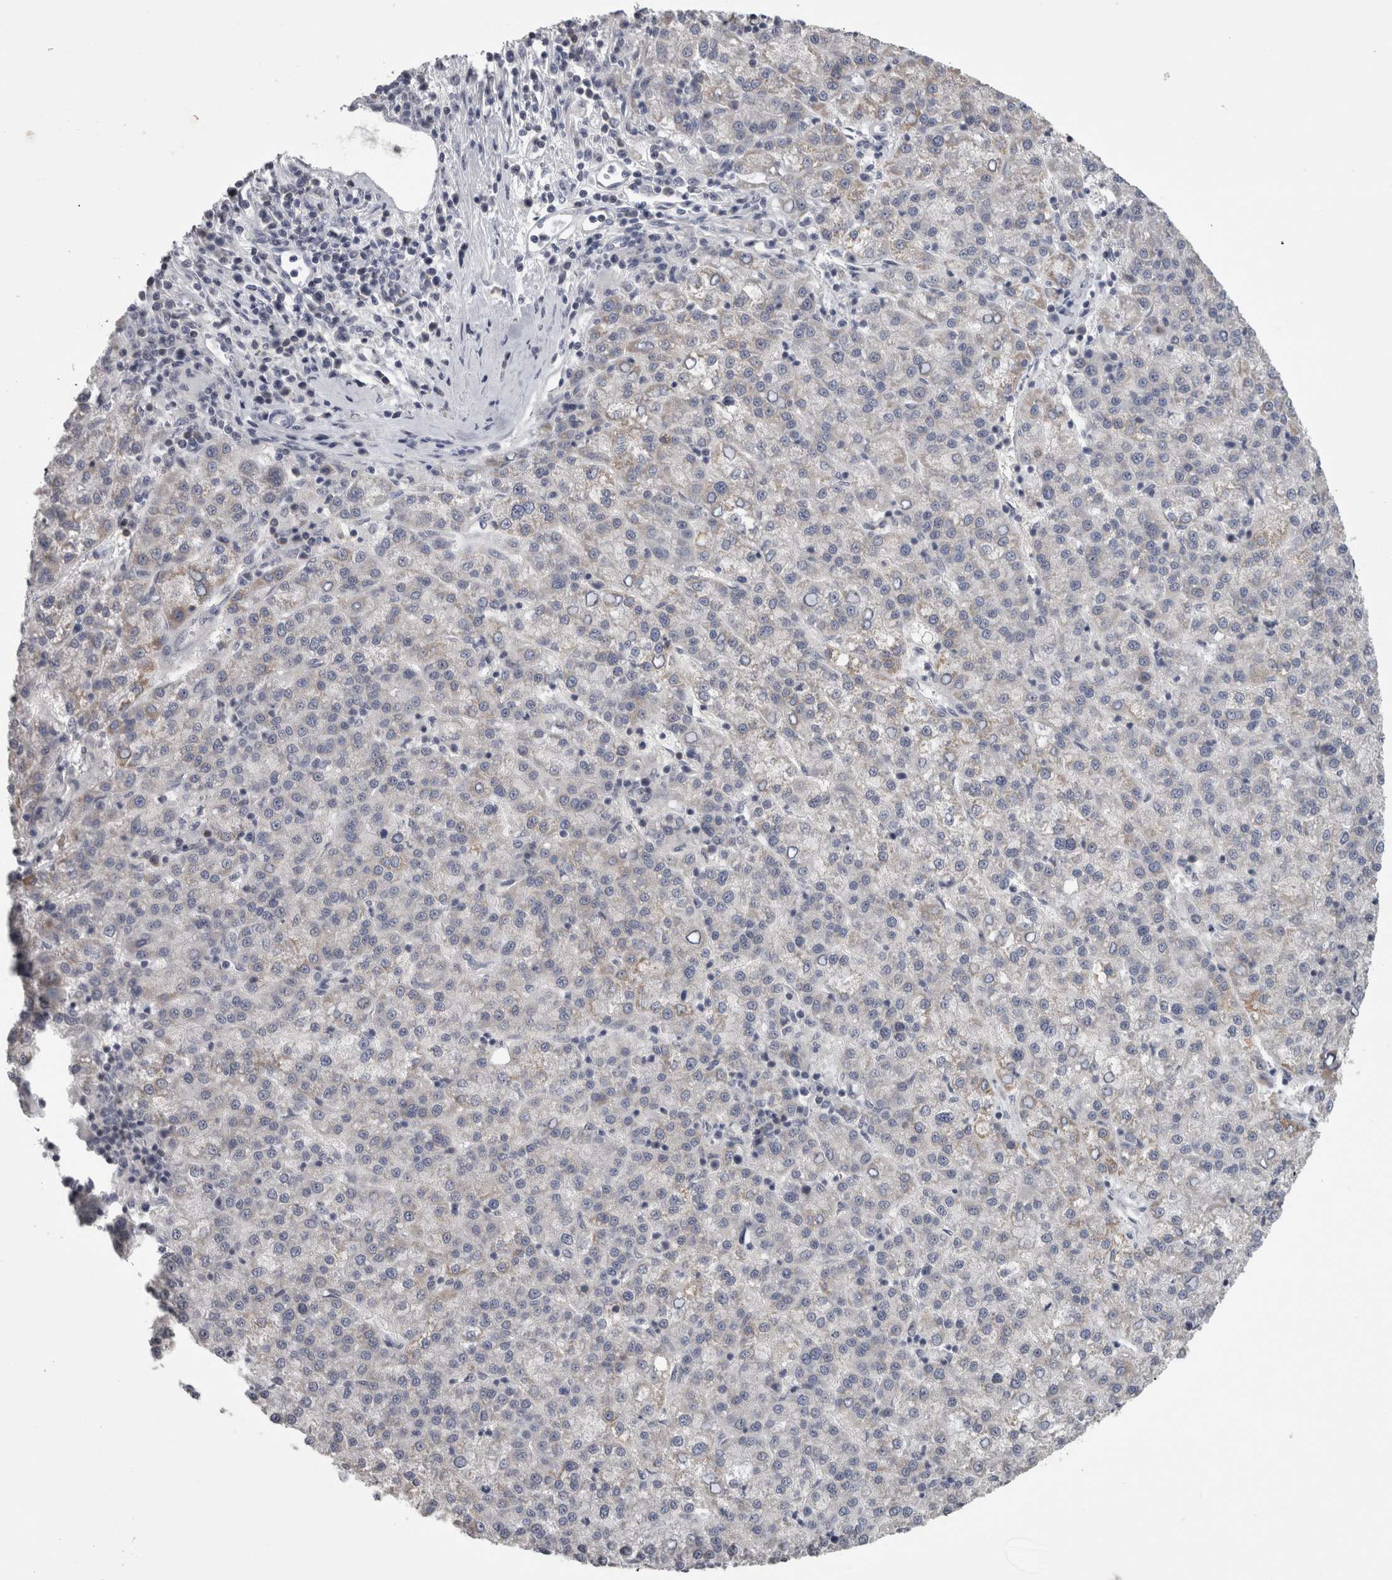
{"staining": {"intensity": "negative", "quantity": "none", "location": "none"}, "tissue": "liver cancer", "cell_type": "Tumor cells", "image_type": "cancer", "snomed": [{"axis": "morphology", "description": "Carcinoma, Hepatocellular, NOS"}, {"axis": "topography", "description": "Liver"}], "caption": "A micrograph of human liver hepatocellular carcinoma is negative for staining in tumor cells. (DAB immunohistochemistry (IHC) with hematoxylin counter stain).", "gene": "TCAP", "patient": {"sex": "female", "age": 58}}